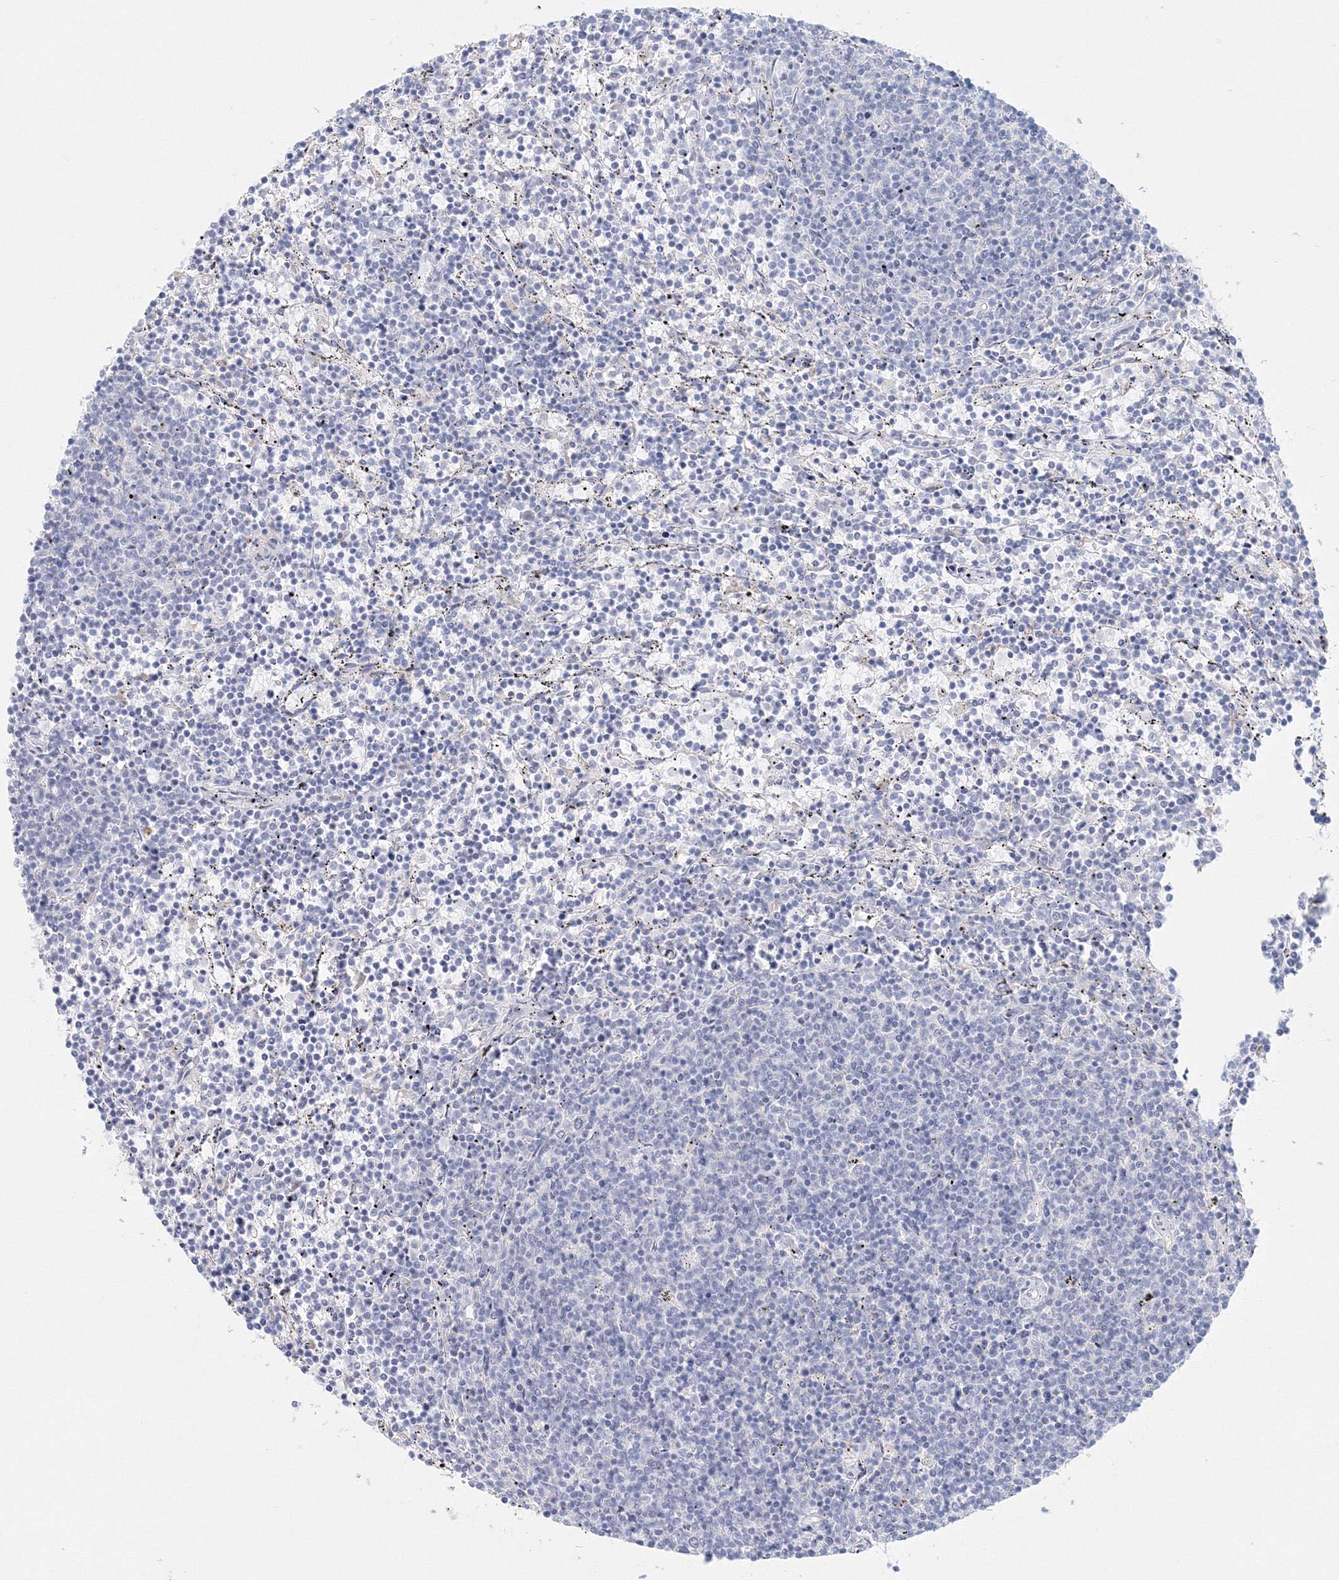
{"staining": {"intensity": "negative", "quantity": "none", "location": "none"}, "tissue": "lymphoma", "cell_type": "Tumor cells", "image_type": "cancer", "snomed": [{"axis": "morphology", "description": "Malignant lymphoma, non-Hodgkin's type, Low grade"}, {"axis": "topography", "description": "Spleen"}], "caption": "Micrograph shows no protein positivity in tumor cells of malignant lymphoma, non-Hodgkin's type (low-grade) tissue.", "gene": "VSIG1", "patient": {"sex": "female", "age": 50}}